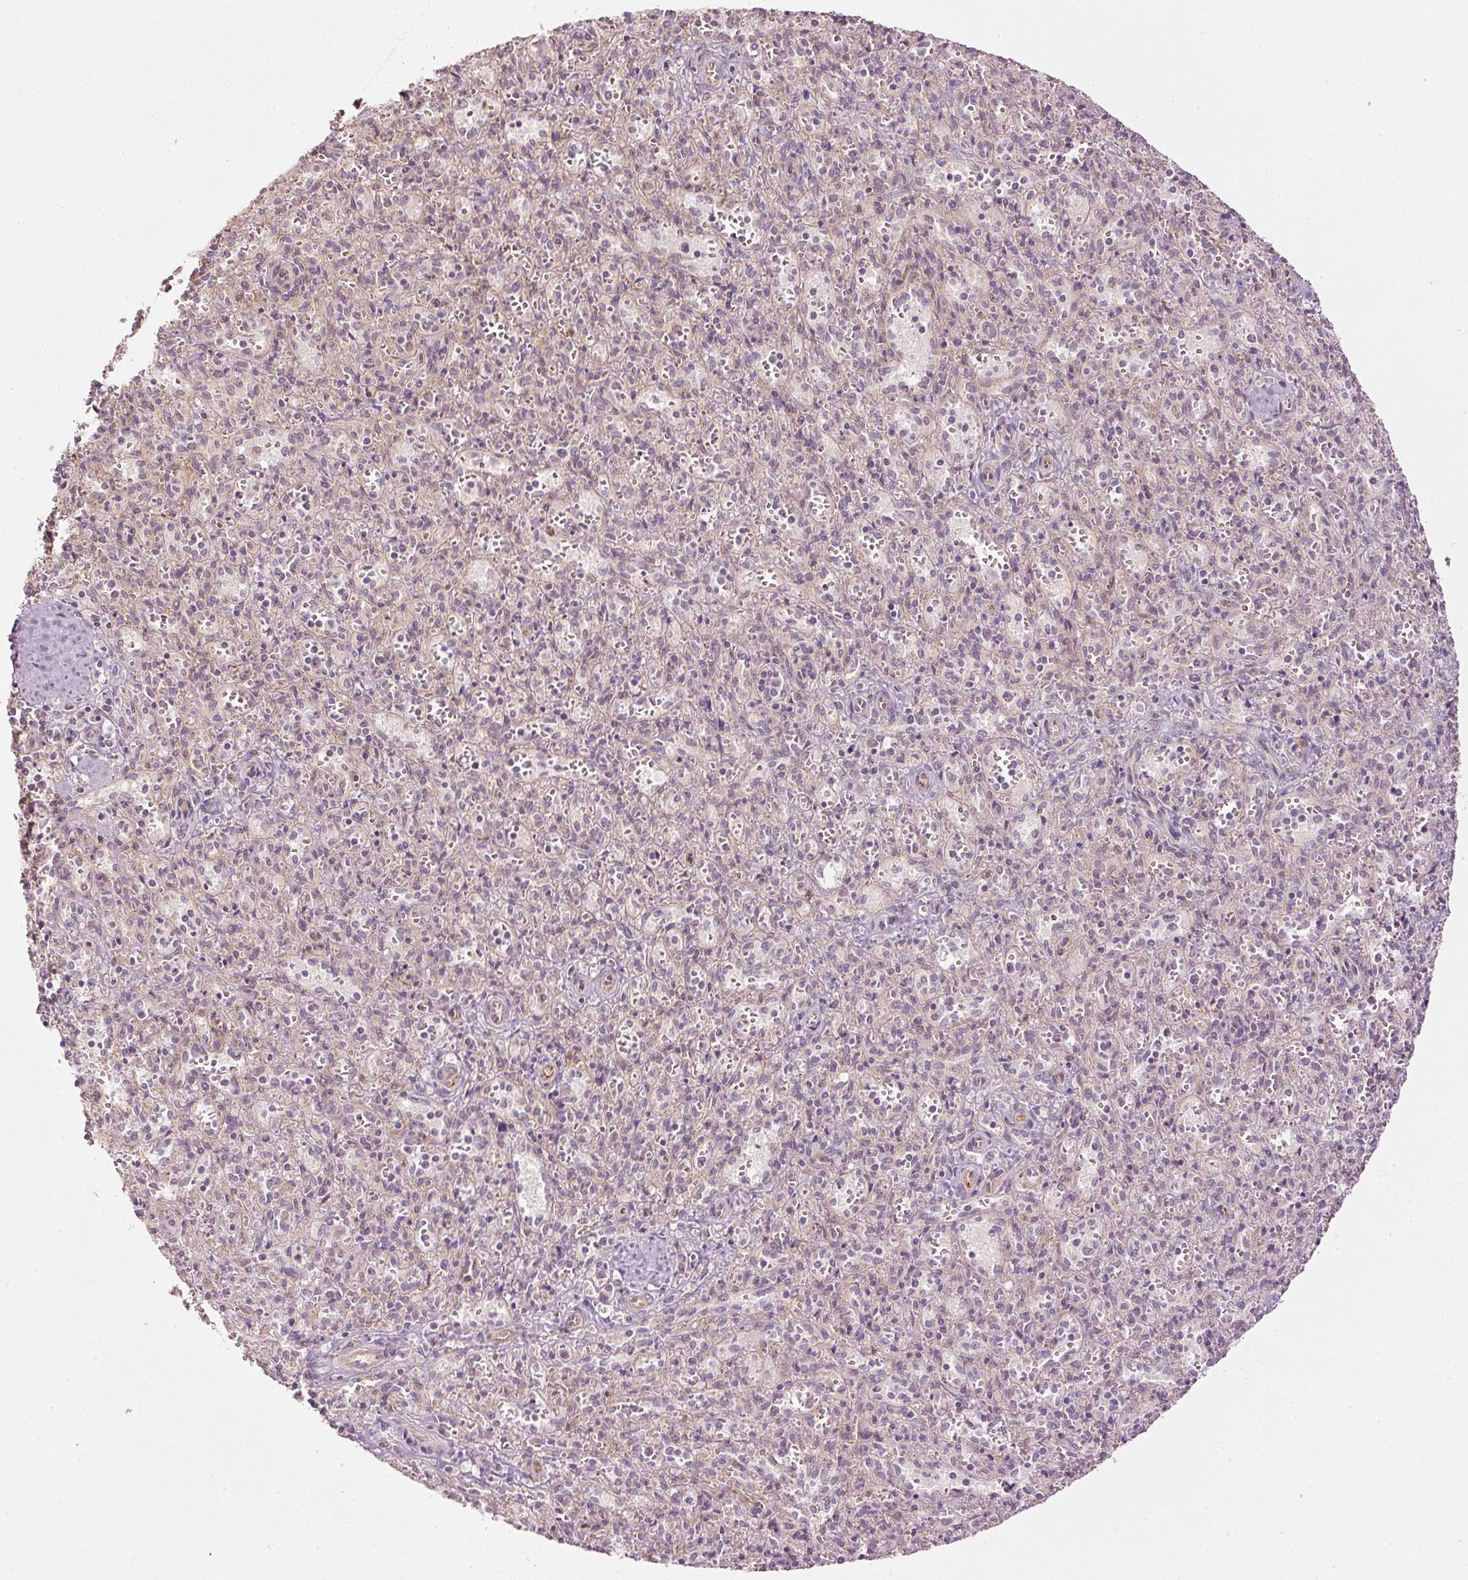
{"staining": {"intensity": "weak", "quantity": "<25%", "location": "cytoplasmic/membranous"}, "tissue": "spleen", "cell_type": "Cells in red pulp", "image_type": "normal", "snomed": [{"axis": "morphology", "description": "Normal tissue, NOS"}, {"axis": "topography", "description": "Spleen"}], "caption": "DAB (3,3'-diaminobenzidine) immunohistochemical staining of unremarkable spleen displays no significant expression in cells in red pulp. Nuclei are stained in blue.", "gene": "CDC20B", "patient": {"sex": "female", "age": 26}}